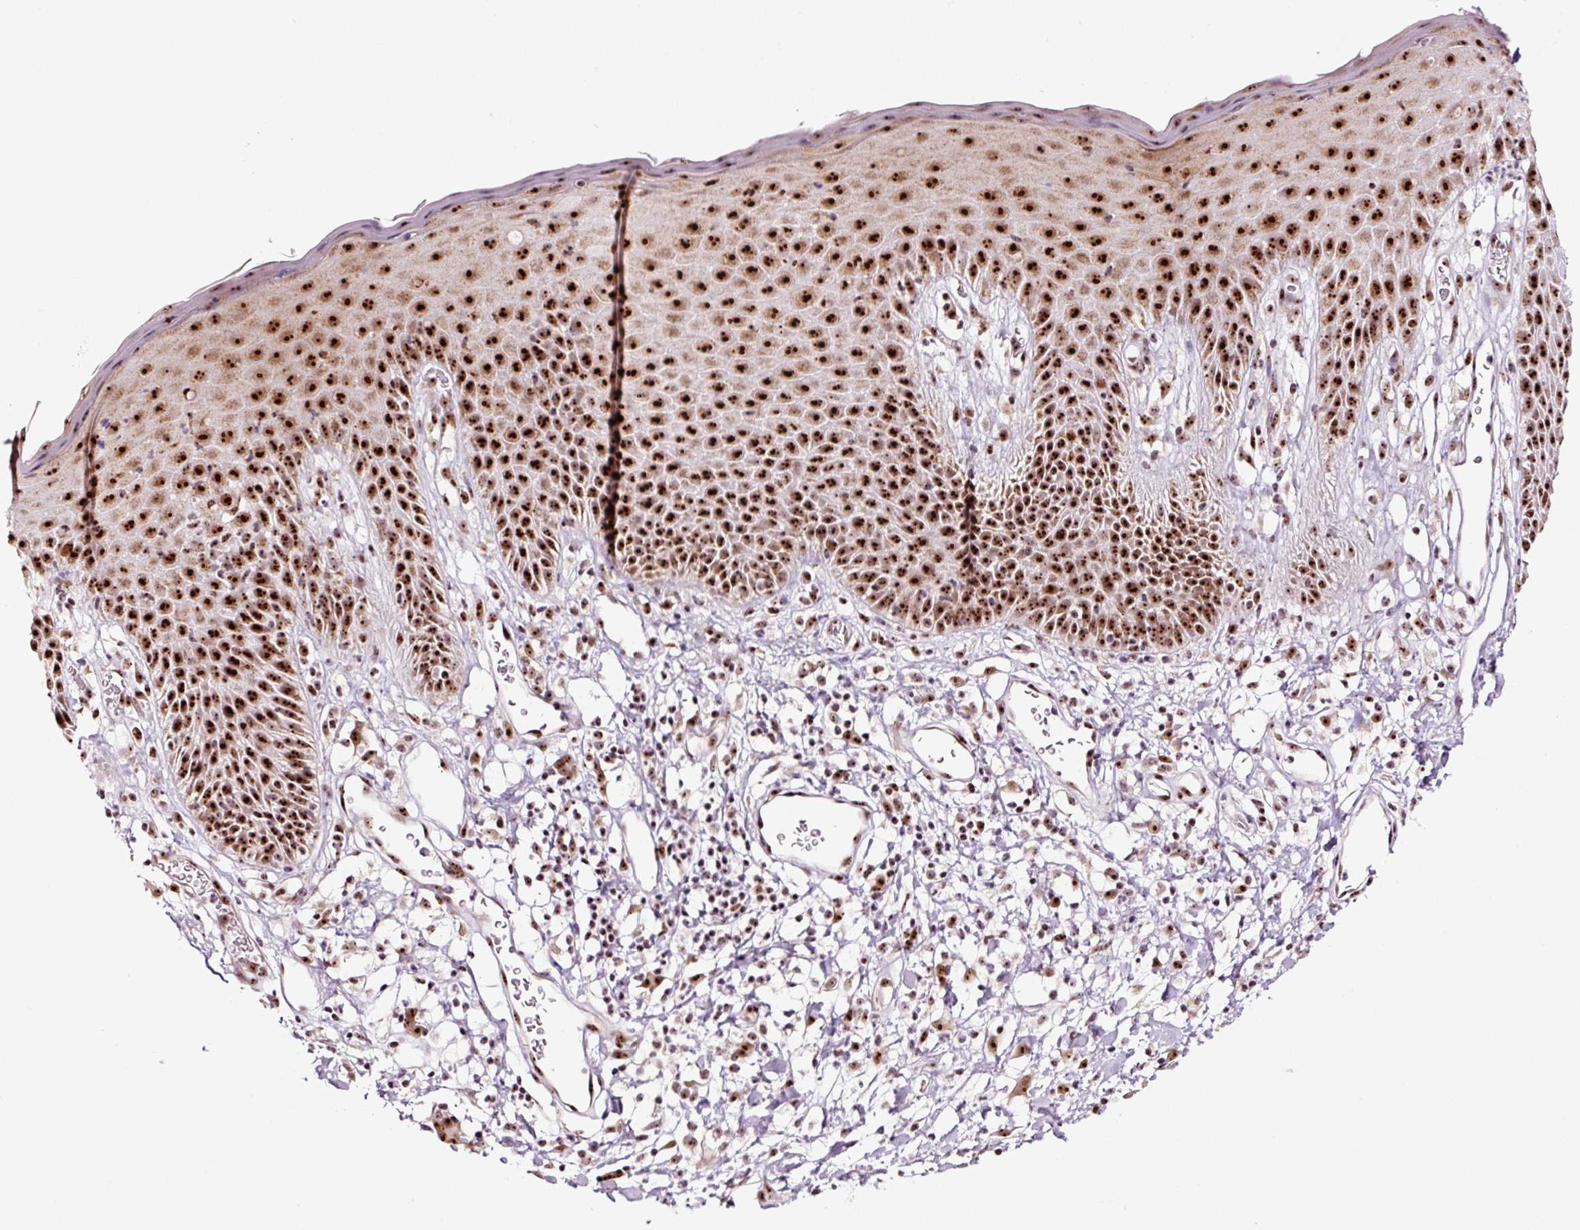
{"staining": {"intensity": "negative", "quantity": "none", "location": "none"}, "tissue": "adipose tissue", "cell_type": "Adipocytes", "image_type": "normal", "snomed": [{"axis": "morphology", "description": "Normal tissue, NOS"}, {"axis": "topography", "description": "Vulva"}, {"axis": "topography", "description": "Peripheral nerve tissue"}], "caption": "Protein analysis of normal adipose tissue shows no significant staining in adipocytes.", "gene": "GNL3", "patient": {"sex": "female", "age": 68}}